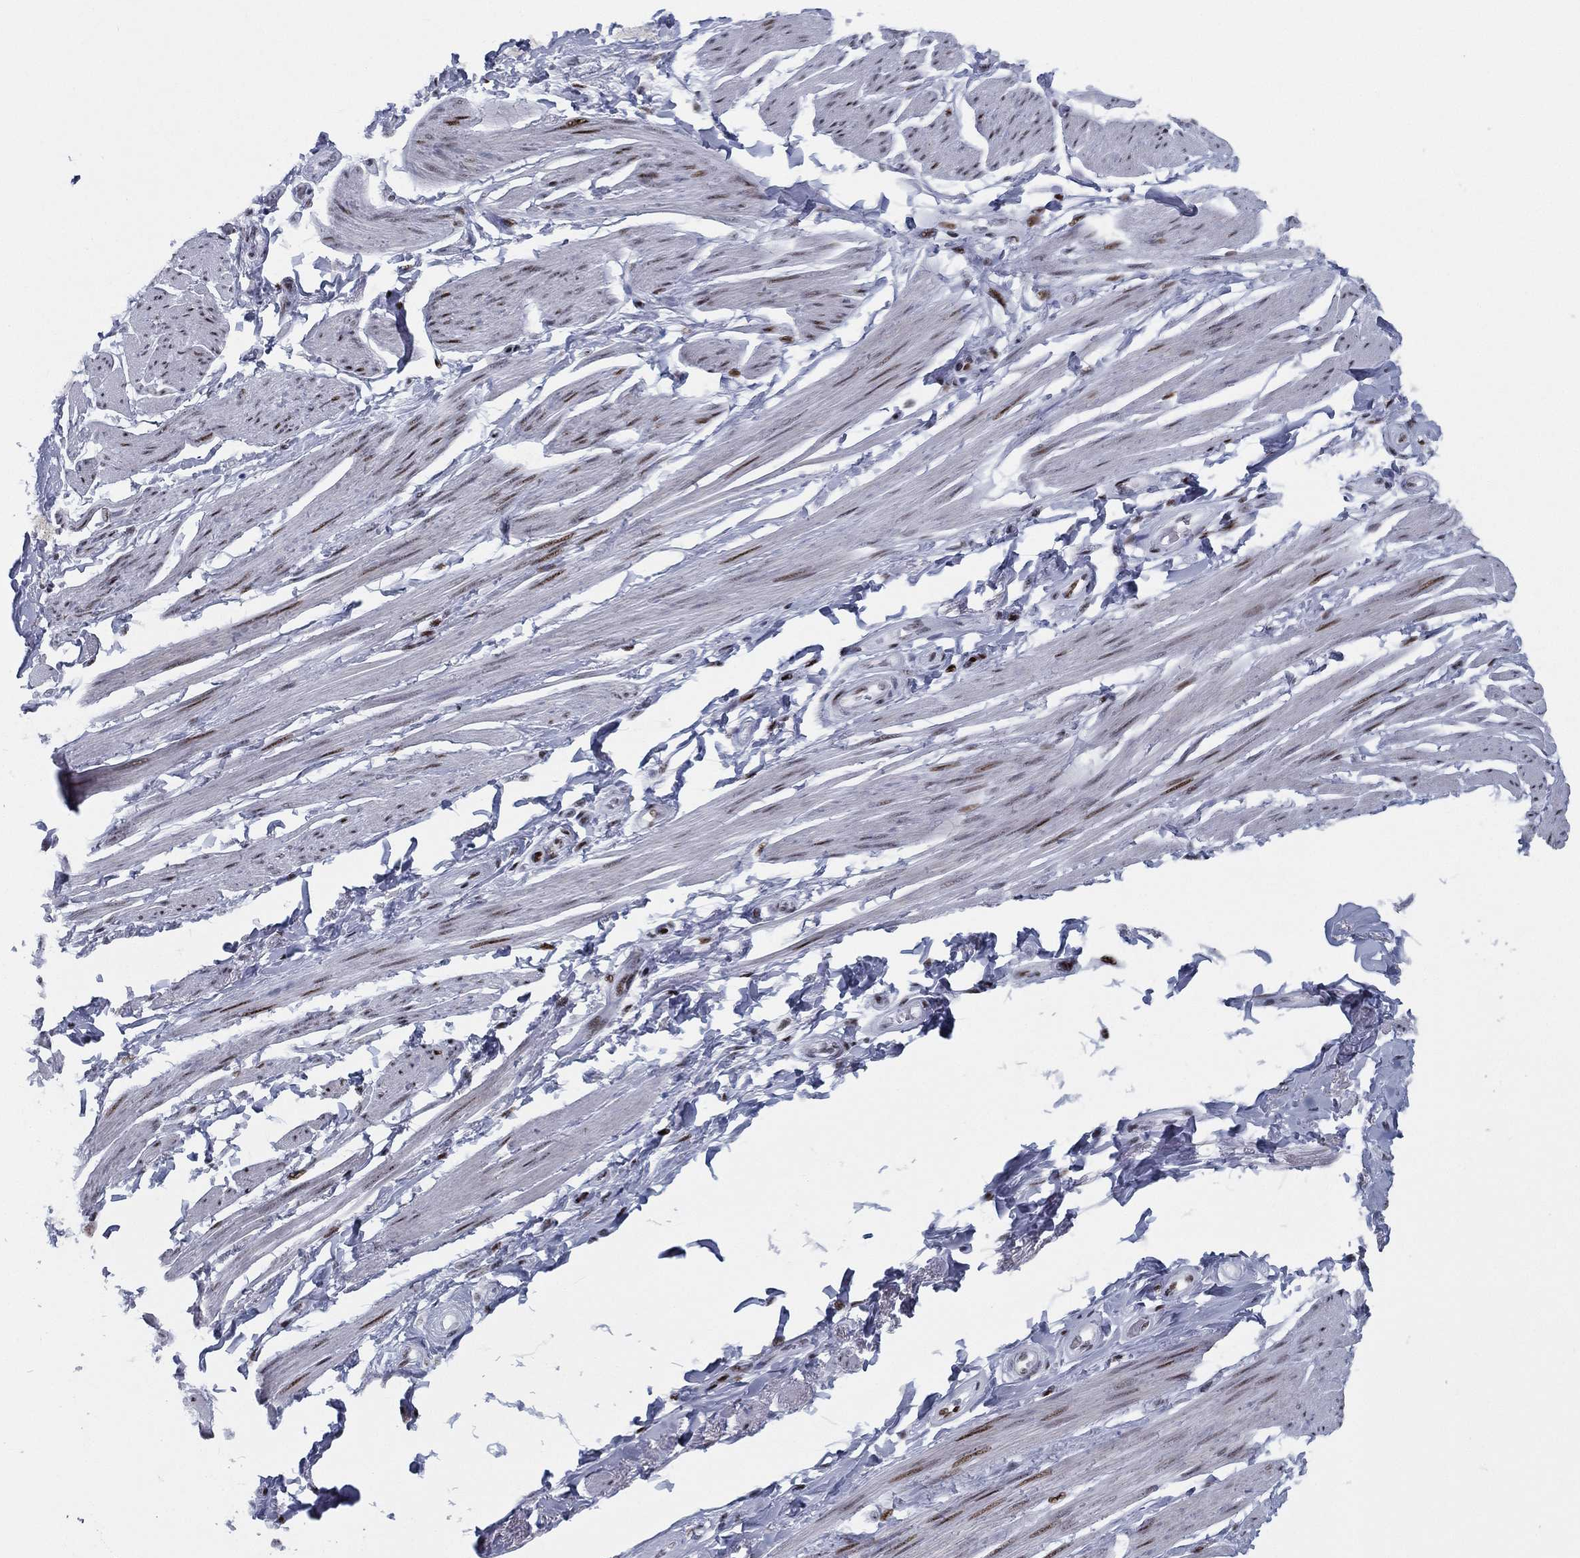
{"staining": {"intensity": "negative", "quantity": "none", "location": "none"}, "tissue": "soft tissue", "cell_type": "Fibroblasts", "image_type": "normal", "snomed": [{"axis": "morphology", "description": "Normal tissue, NOS"}, {"axis": "topography", "description": "Skeletal muscle"}, {"axis": "topography", "description": "Anal"}, {"axis": "topography", "description": "Peripheral nerve tissue"}], "caption": "High magnification brightfield microscopy of unremarkable soft tissue stained with DAB (brown) and counterstained with hematoxylin (blue): fibroblasts show no significant positivity.", "gene": "CYB561D2", "patient": {"sex": "male", "age": 53}}